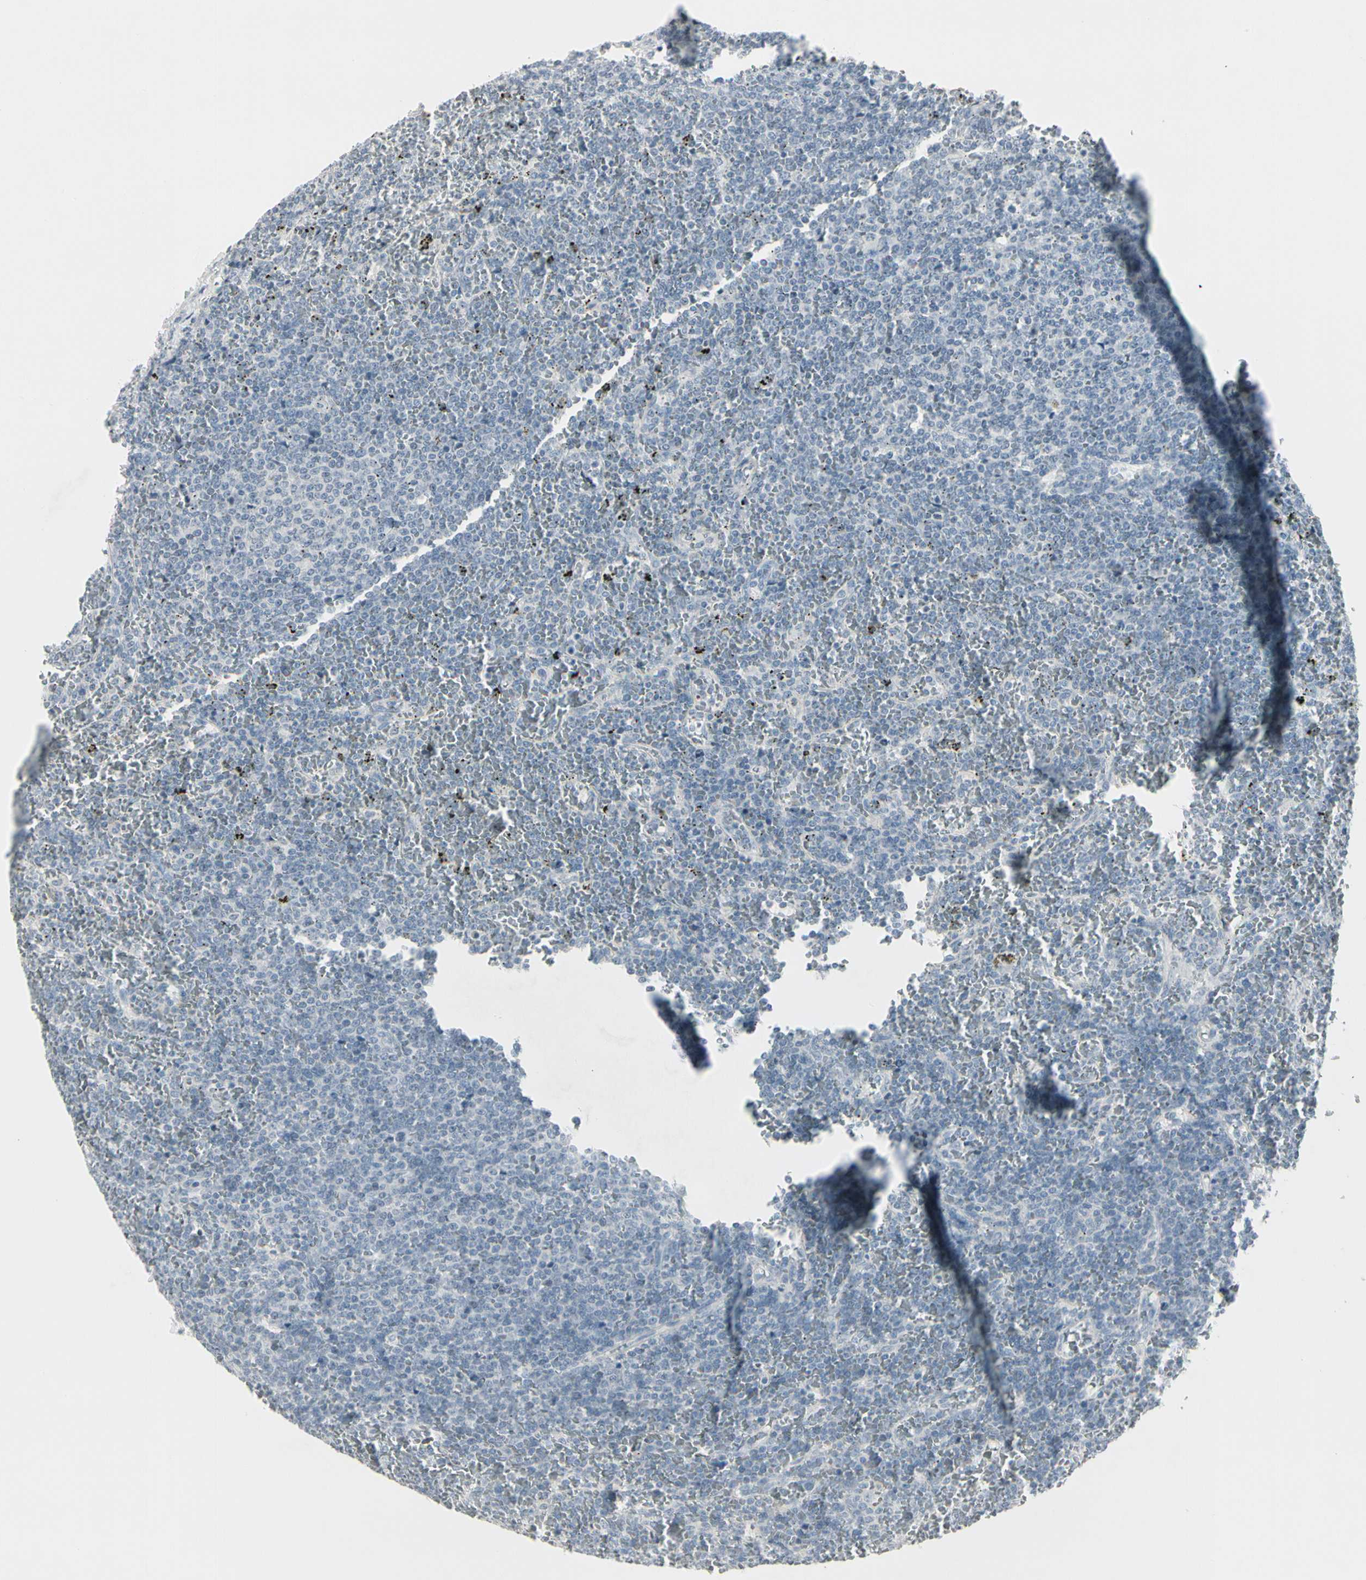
{"staining": {"intensity": "negative", "quantity": "none", "location": "none"}, "tissue": "lymphoma", "cell_type": "Tumor cells", "image_type": "cancer", "snomed": [{"axis": "morphology", "description": "Malignant lymphoma, non-Hodgkin's type, Low grade"}, {"axis": "topography", "description": "Spleen"}], "caption": "DAB immunohistochemical staining of human lymphoma shows no significant expression in tumor cells. (DAB (3,3'-diaminobenzidine) immunohistochemistry (IHC) with hematoxylin counter stain).", "gene": "DMPK", "patient": {"sex": "female", "age": 77}}